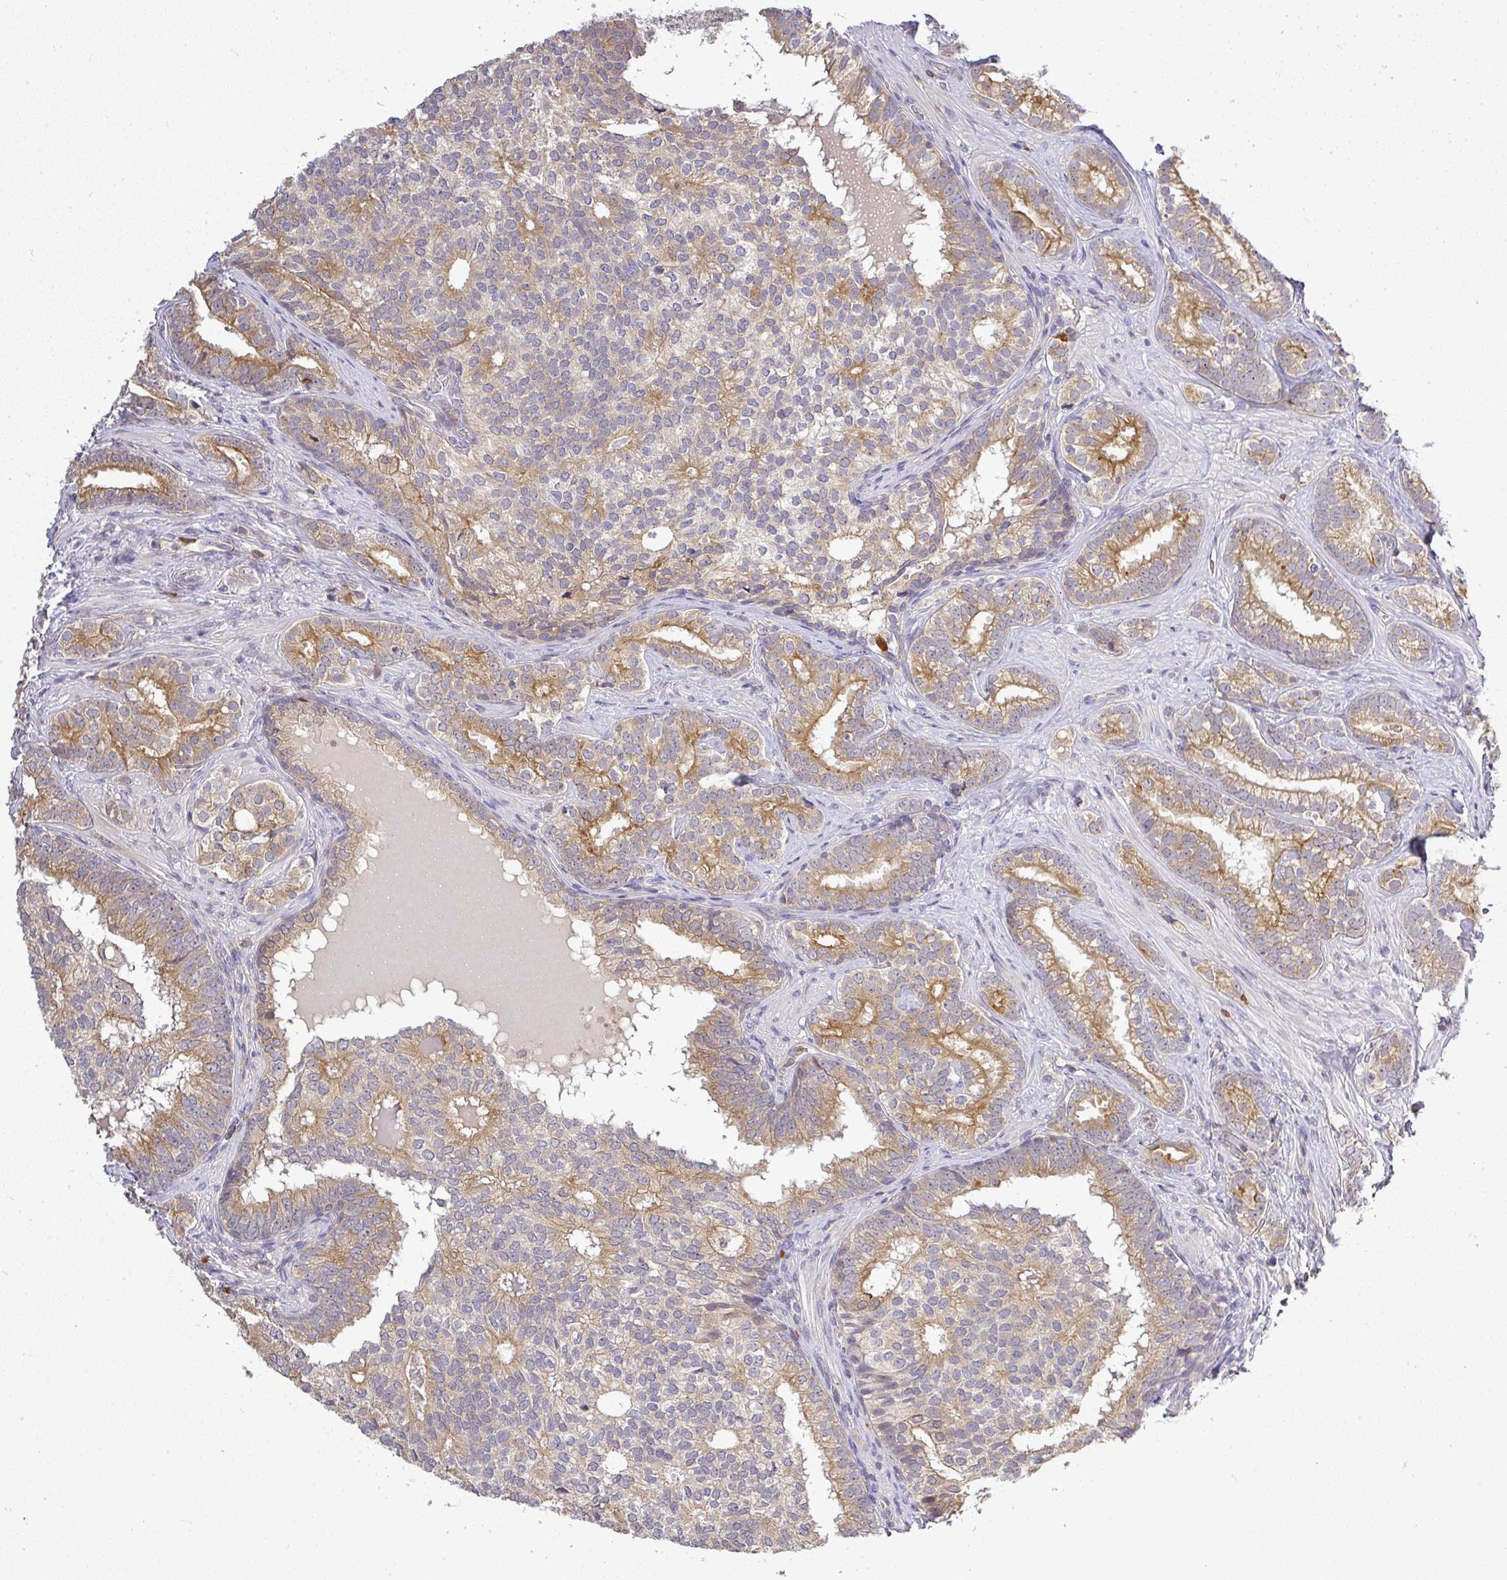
{"staining": {"intensity": "moderate", "quantity": "25%-75%", "location": "cytoplasmic/membranous"}, "tissue": "prostate cancer", "cell_type": "Tumor cells", "image_type": "cancer", "snomed": [{"axis": "morphology", "description": "Adenocarcinoma, High grade"}, {"axis": "topography", "description": "Prostate"}], "caption": "Immunohistochemistry (IHC) staining of adenocarcinoma (high-grade) (prostate), which shows medium levels of moderate cytoplasmic/membranous positivity in approximately 25%-75% of tumor cells indicating moderate cytoplasmic/membranous protein positivity. The staining was performed using DAB (brown) for protein detection and nuclei were counterstained in hematoxylin (blue).", "gene": "FAM153A", "patient": {"sex": "male", "age": 72}}